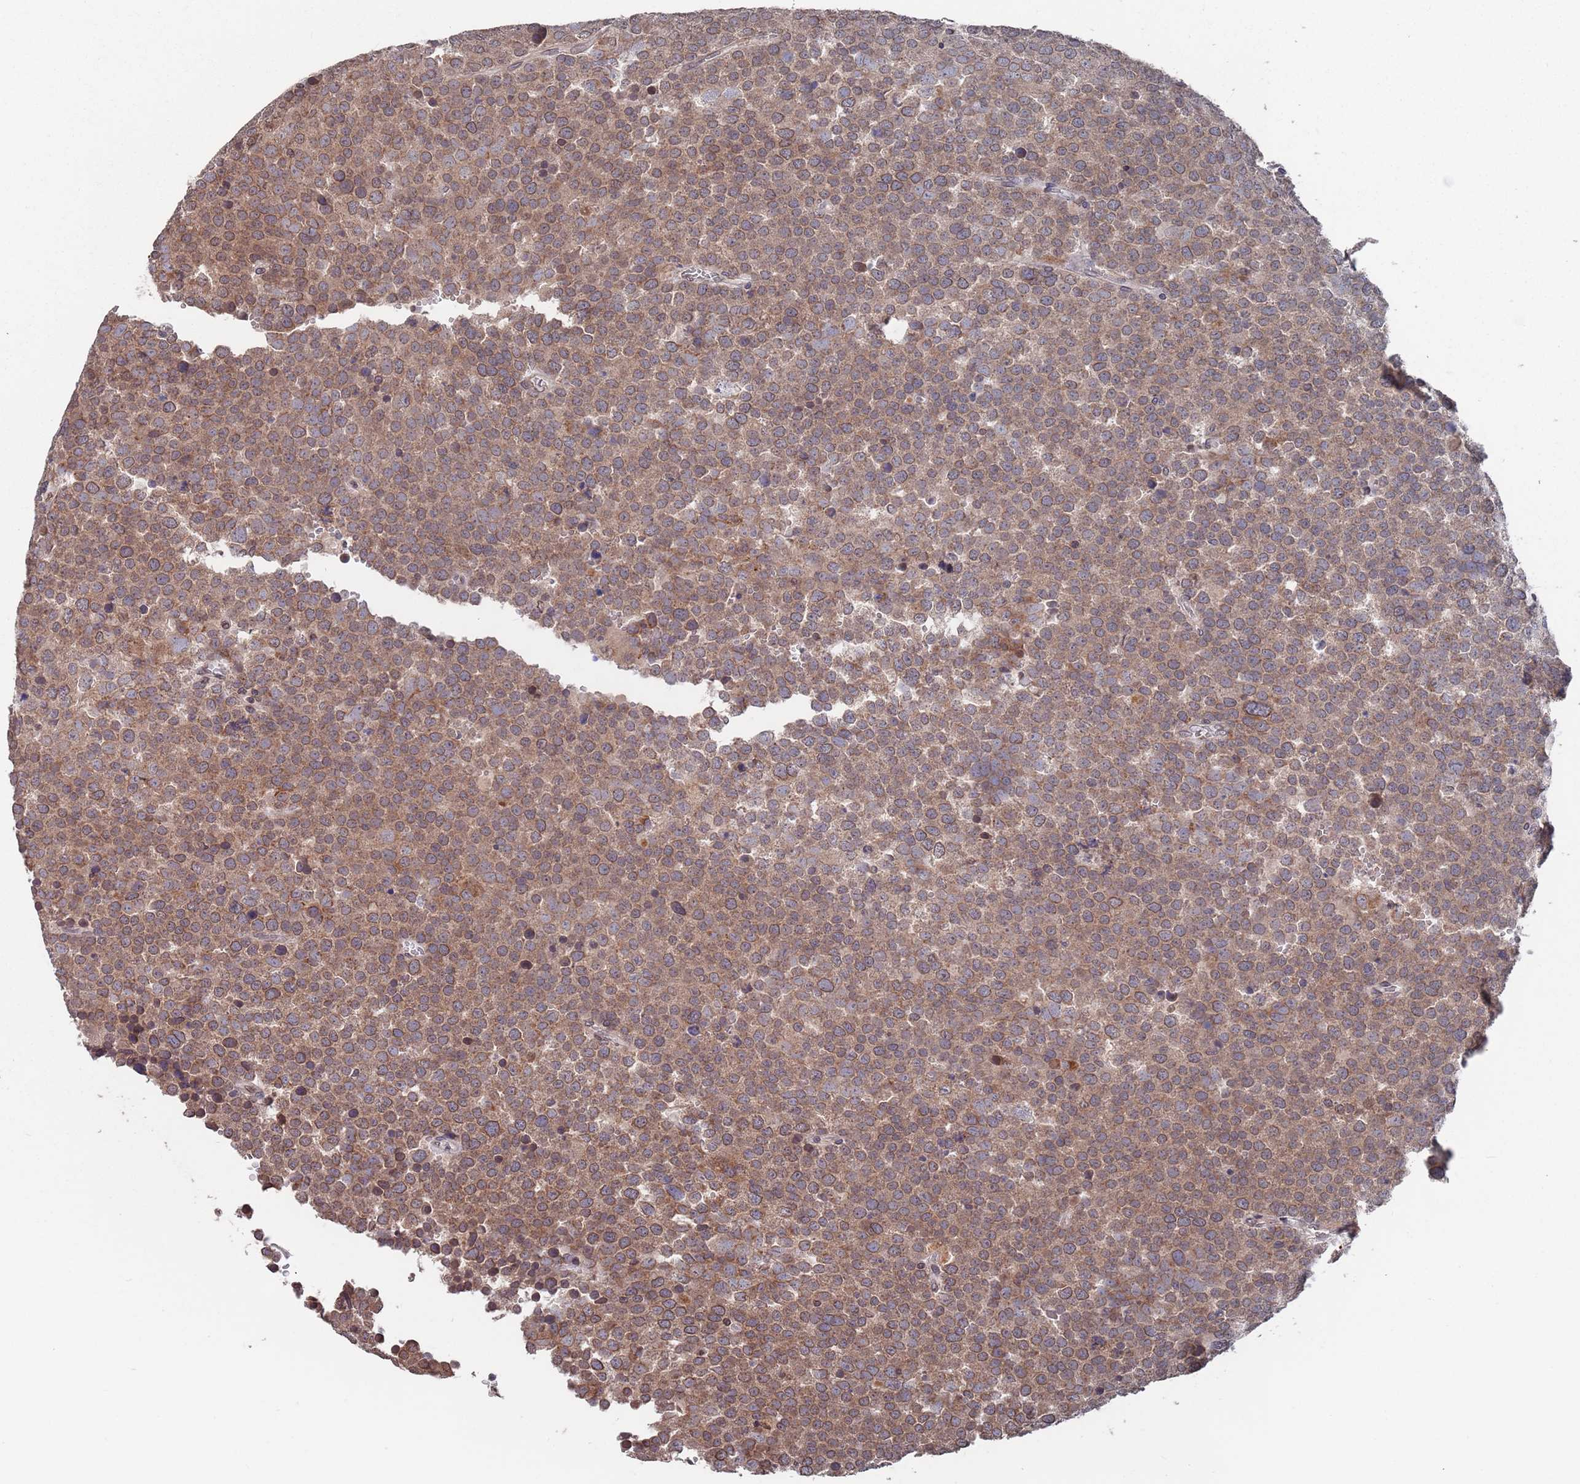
{"staining": {"intensity": "moderate", "quantity": ">75%", "location": "cytoplasmic/membranous"}, "tissue": "testis cancer", "cell_type": "Tumor cells", "image_type": "cancer", "snomed": [{"axis": "morphology", "description": "Seminoma, NOS"}, {"axis": "topography", "description": "Testis"}], "caption": "Brown immunohistochemical staining in testis seminoma reveals moderate cytoplasmic/membranous expression in about >75% of tumor cells.", "gene": "SDHAF3", "patient": {"sex": "male", "age": 71}}